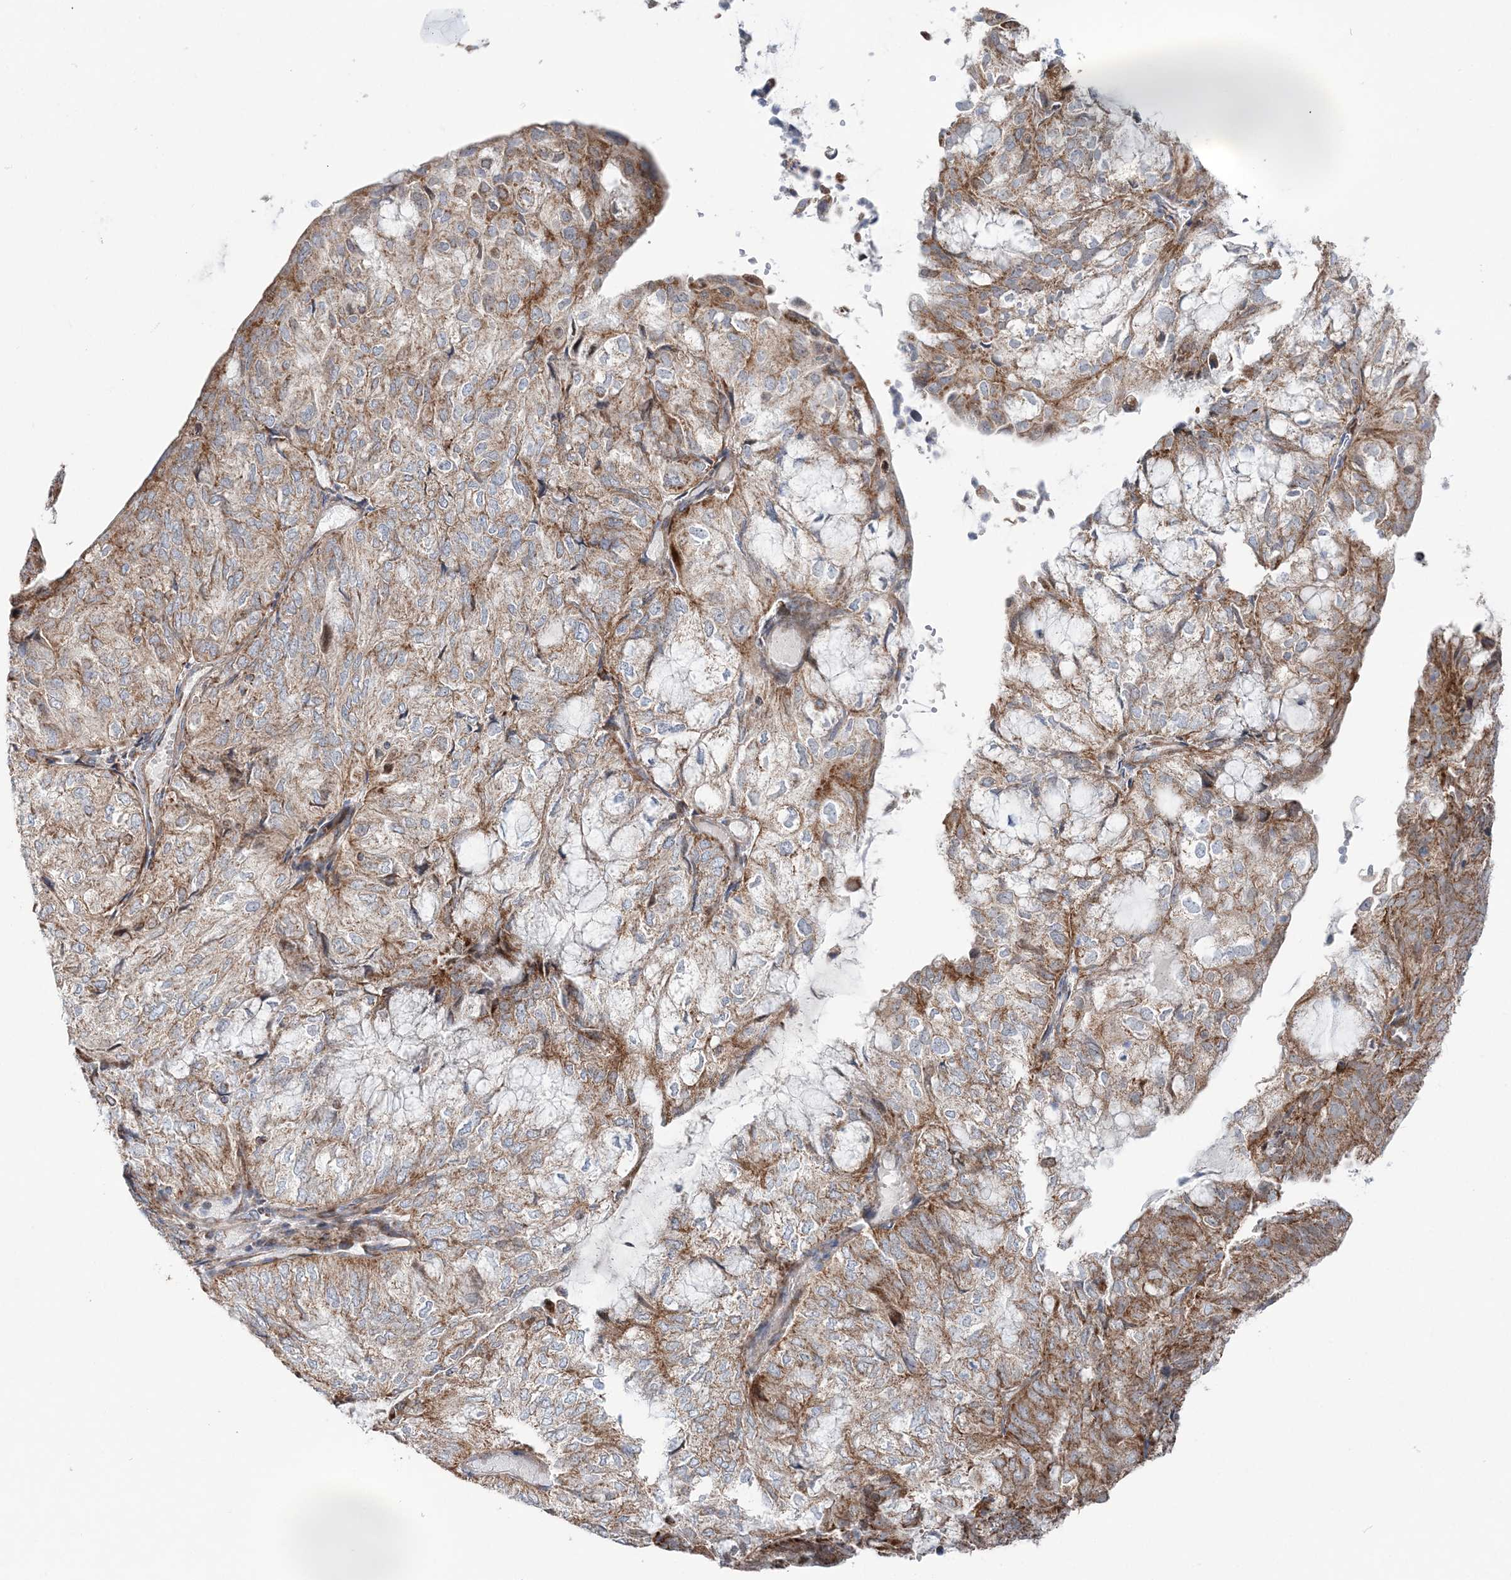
{"staining": {"intensity": "moderate", "quantity": ">75%", "location": "cytoplasmic/membranous"}, "tissue": "endometrial cancer", "cell_type": "Tumor cells", "image_type": "cancer", "snomed": [{"axis": "morphology", "description": "Adenocarcinoma, NOS"}, {"axis": "topography", "description": "Endometrium"}], "caption": "DAB immunohistochemical staining of adenocarcinoma (endometrial) demonstrates moderate cytoplasmic/membranous protein staining in about >75% of tumor cells.", "gene": "OPA1", "patient": {"sex": "female", "age": 81}}